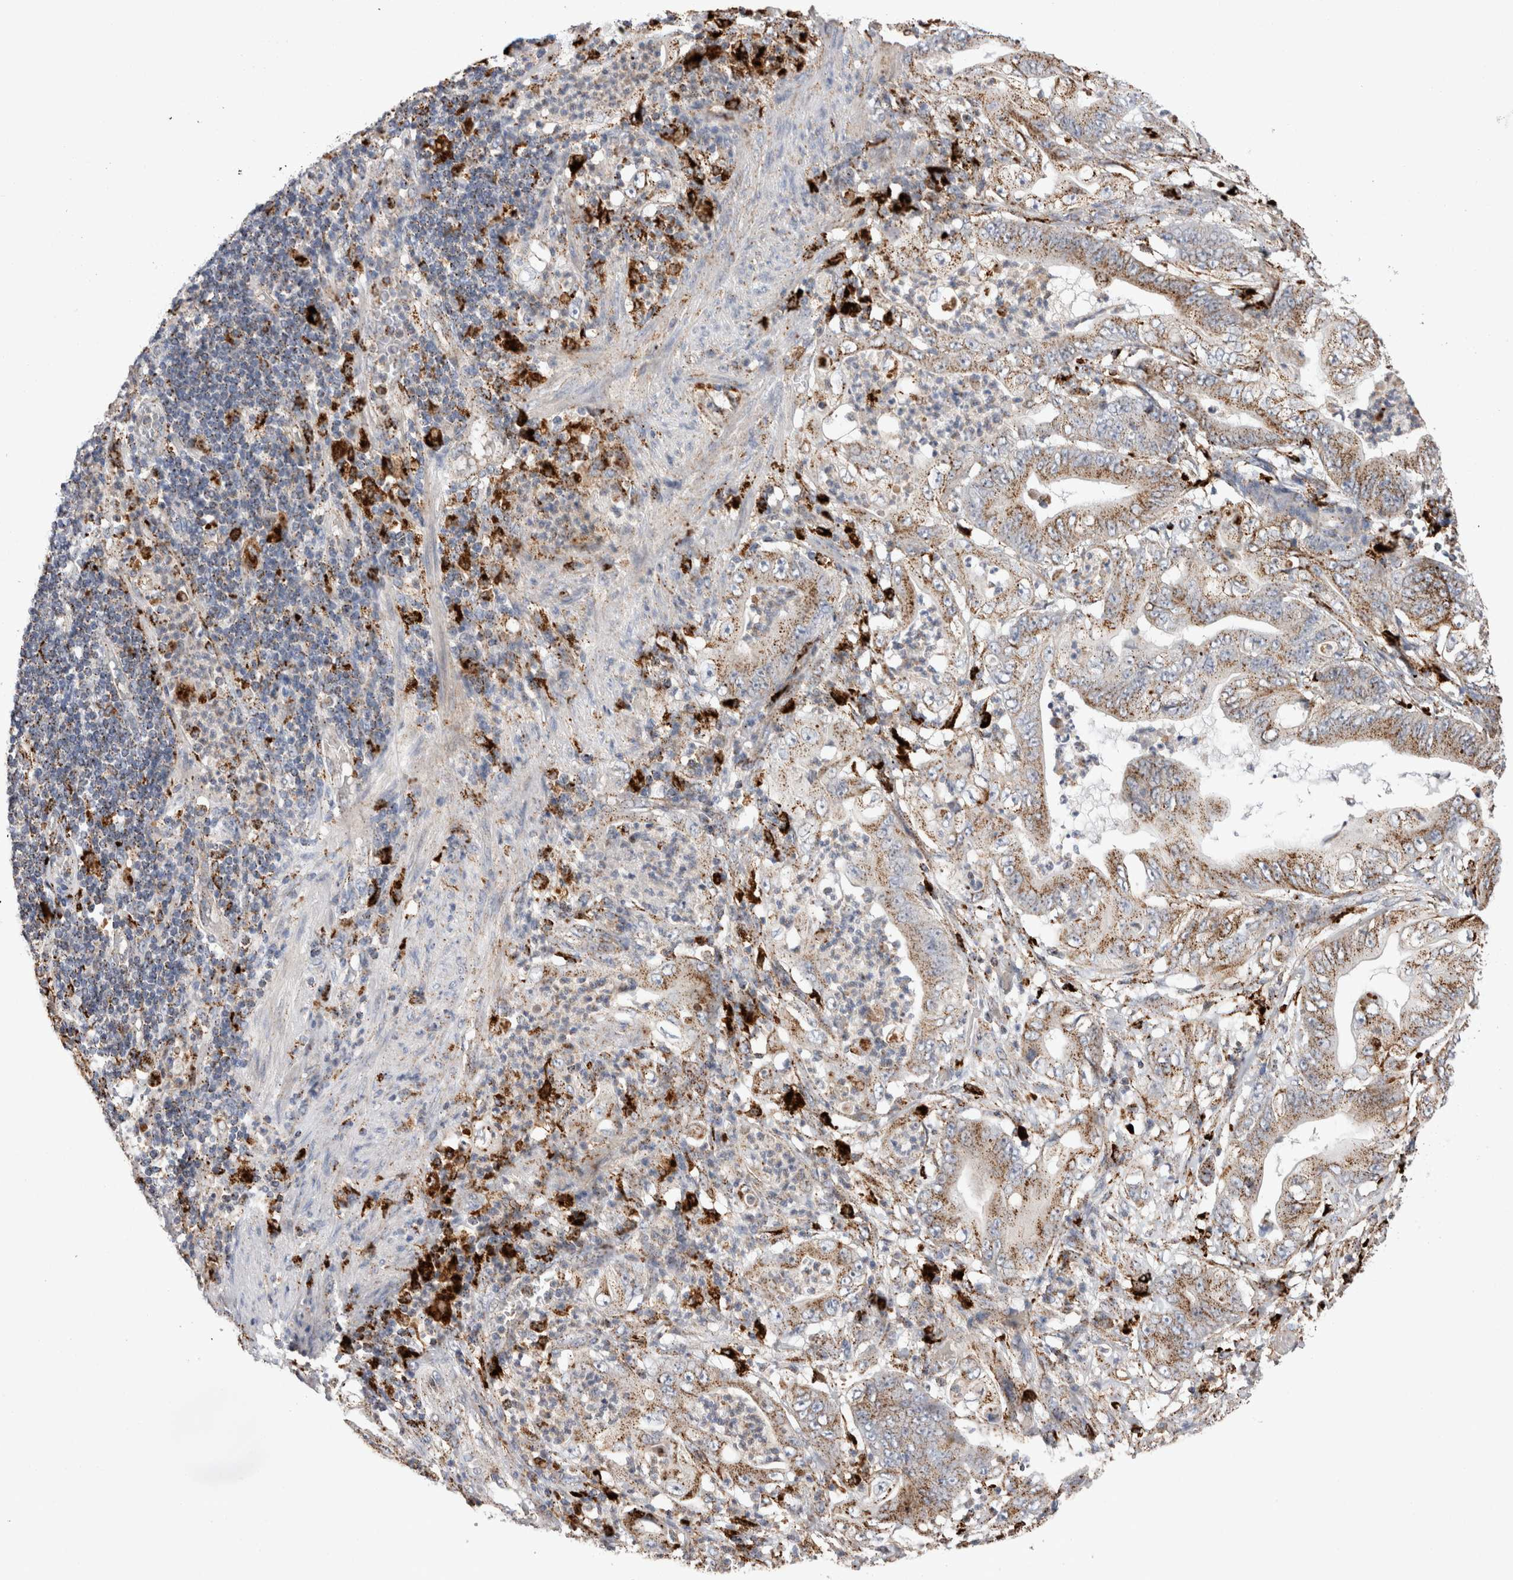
{"staining": {"intensity": "moderate", "quantity": ">75%", "location": "cytoplasmic/membranous"}, "tissue": "stomach cancer", "cell_type": "Tumor cells", "image_type": "cancer", "snomed": [{"axis": "morphology", "description": "Adenocarcinoma, NOS"}, {"axis": "topography", "description": "Stomach"}], "caption": "Tumor cells display medium levels of moderate cytoplasmic/membranous positivity in approximately >75% of cells in human adenocarcinoma (stomach).", "gene": "CTSA", "patient": {"sex": "female", "age": 73}}